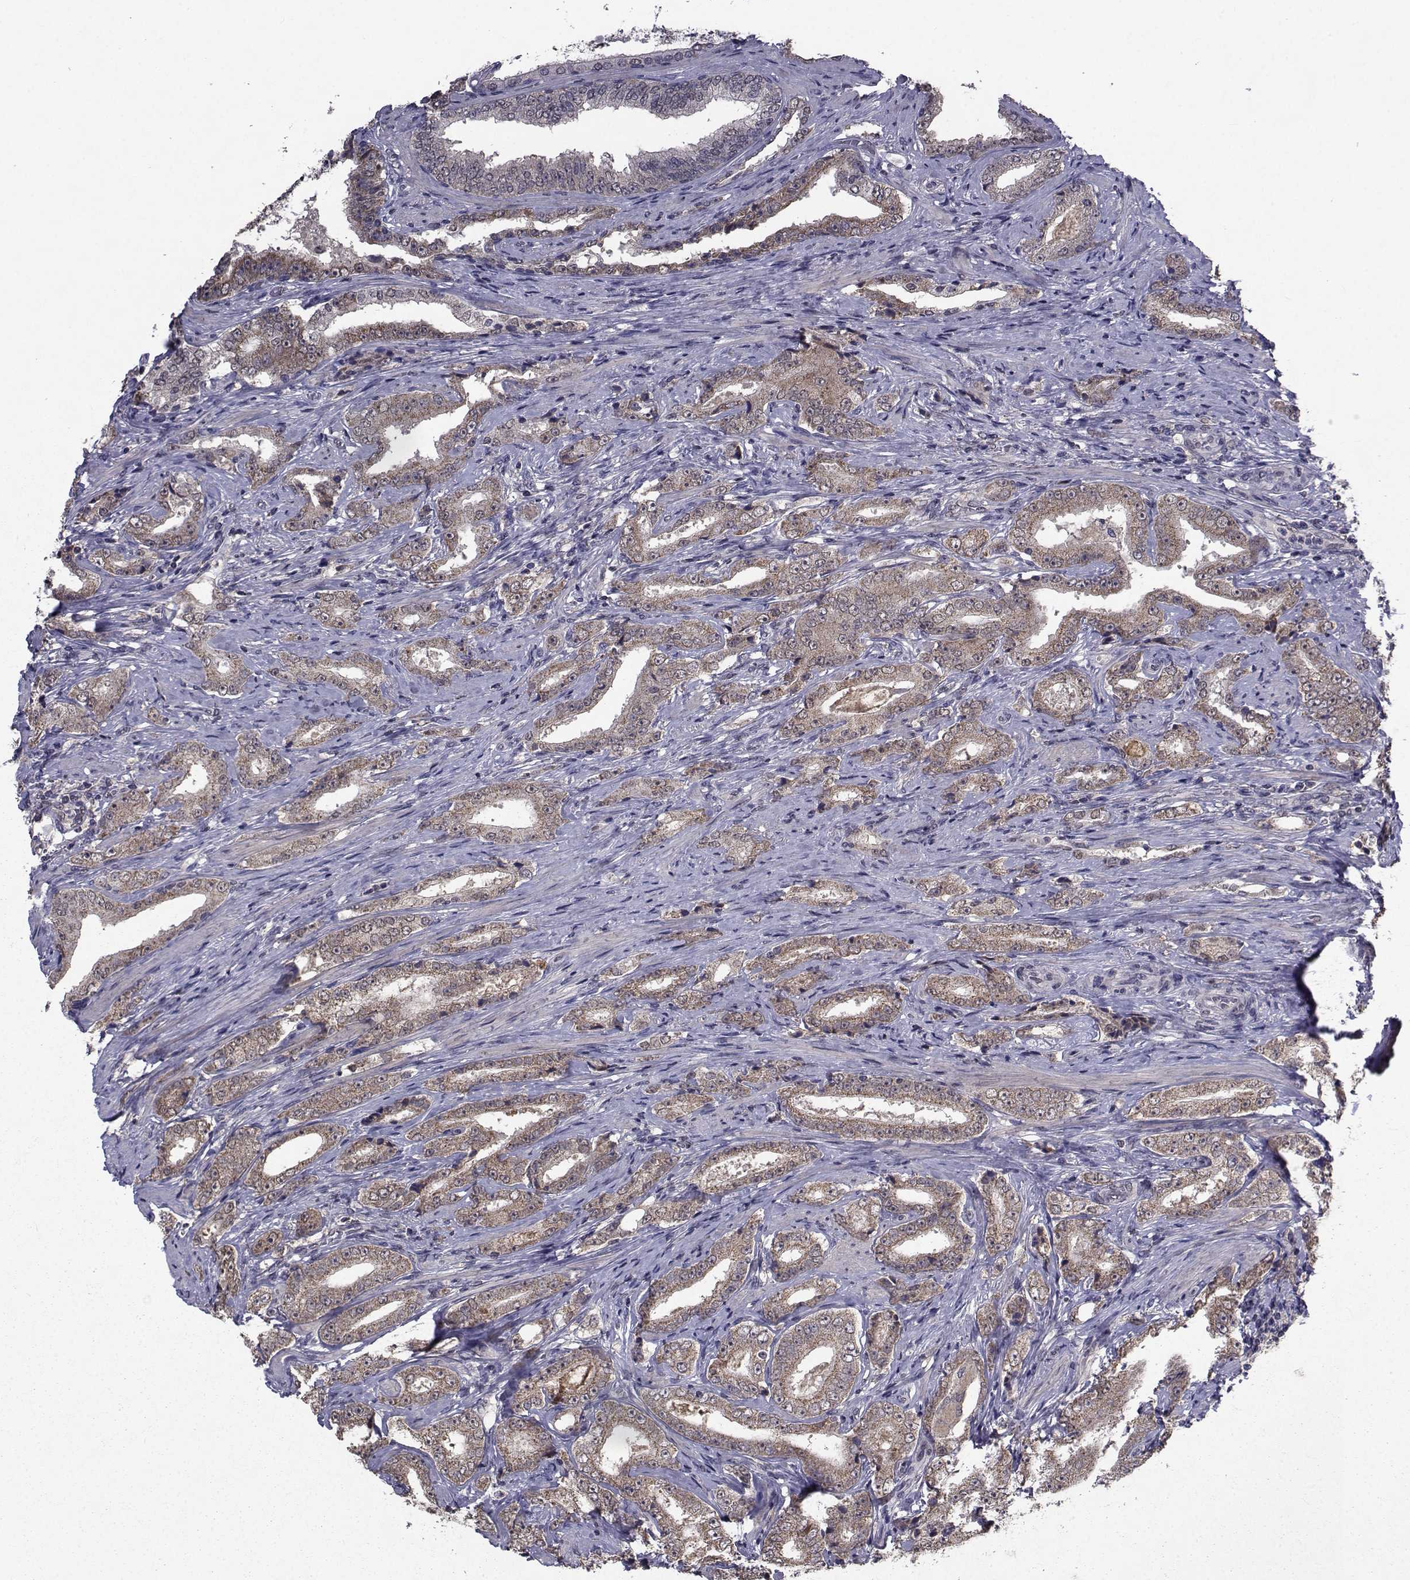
{"staining": {"intensity": "moderate", "quantity": "<25%", "location": "cytoplasmic/membranous"}, "tissue": "prostate cancer", "cell_type": "Tumor cells", "image_type": "cancer", "snomed": [{"axis": "morphology", "description": "Adenocarcinoma, Low grade"}, {"axis": "topography", "description": "Prostate and seminal vesicle, NOS"}], "caption": "Immunohistochemistry of prostate cancer (low-grade adenocarcinoma) shows low levels of moderate cytoplasmic/membranous staining in about <25% of tumor cells.", "gene": "CYP2S1", "patient": {"sex": "male", "age": 61}}